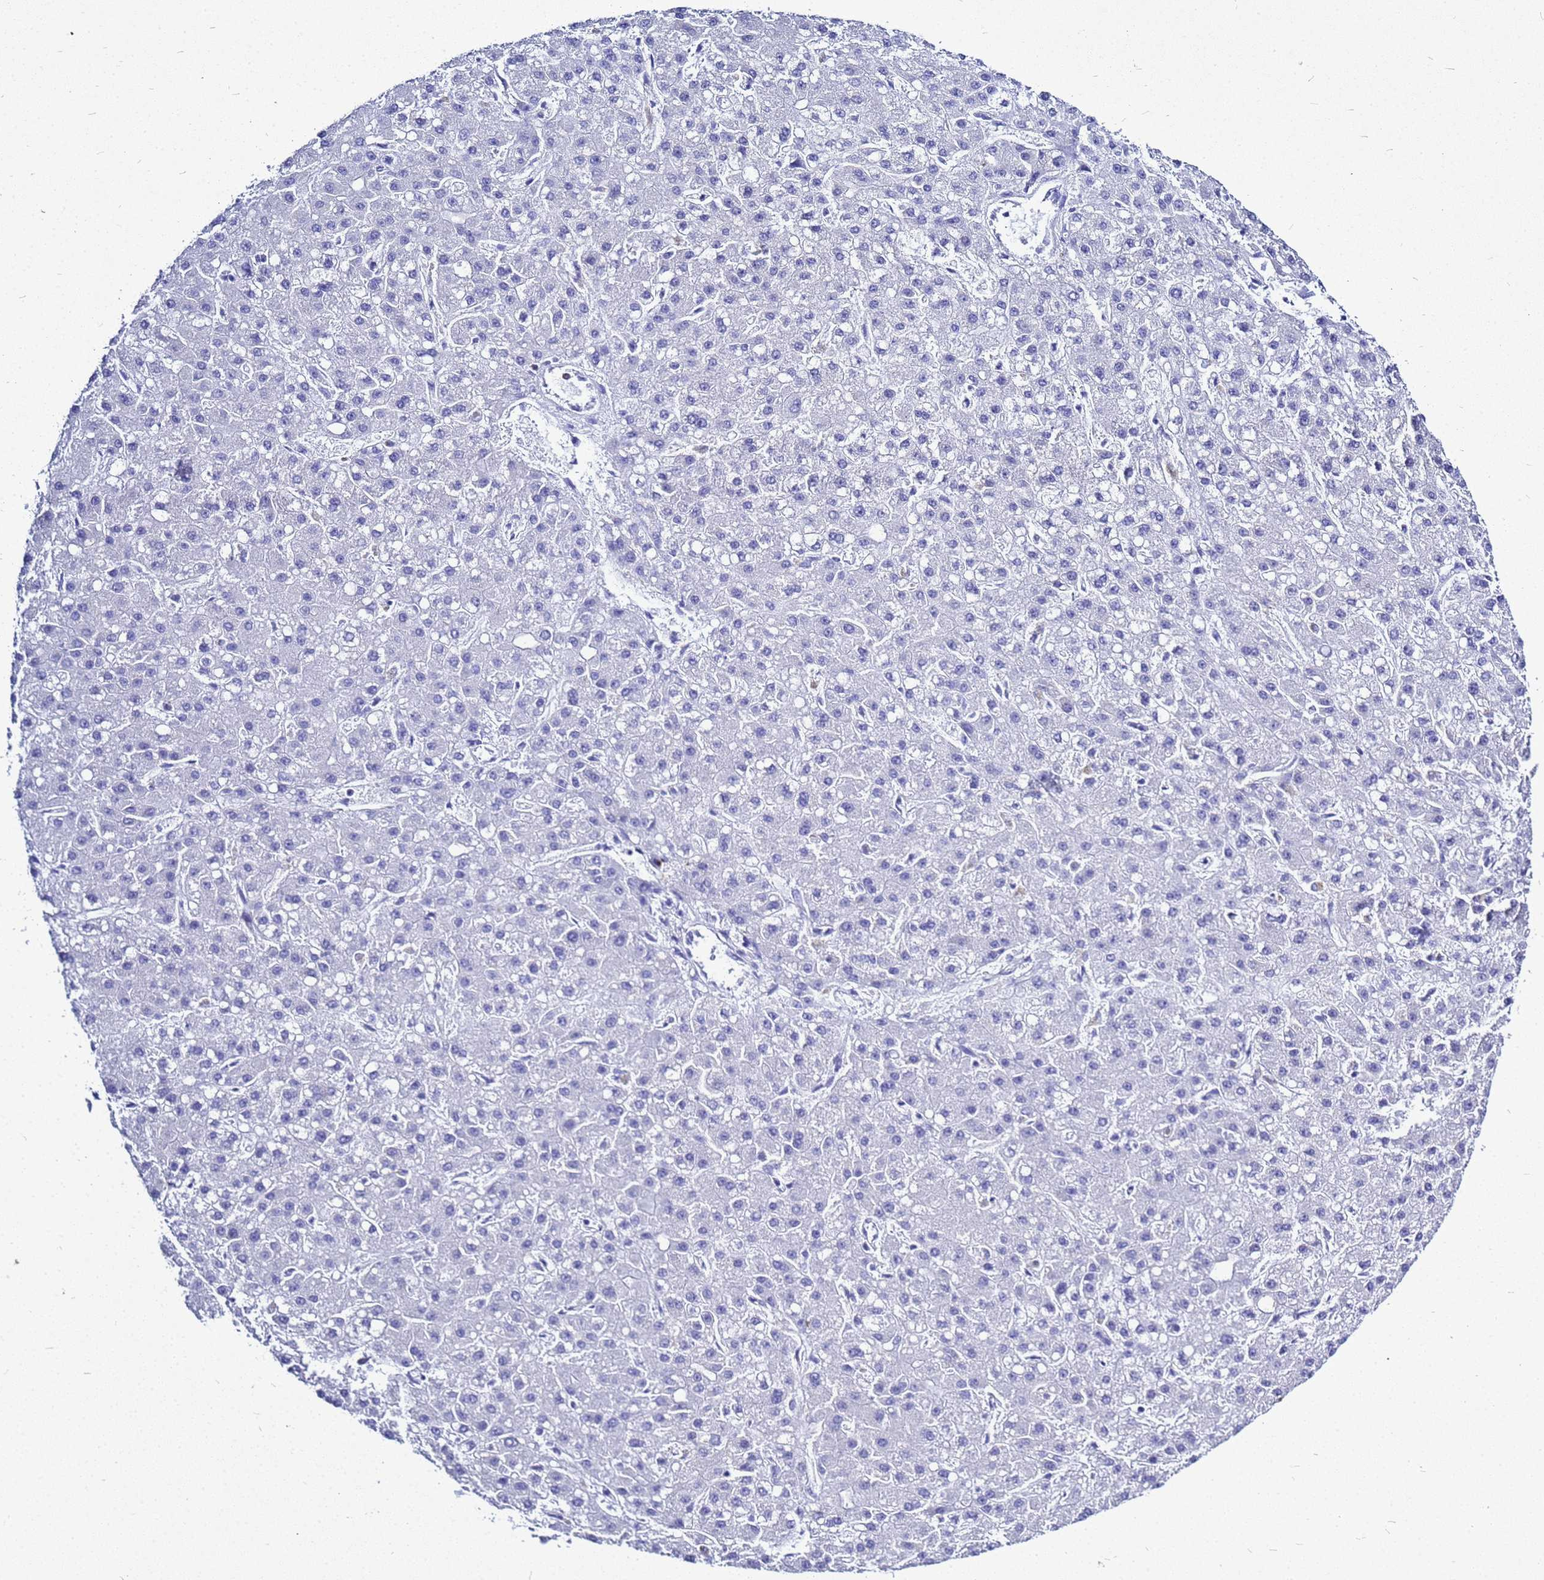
{"staining": {"intensity": "negative", "quantity": "none", "location": "none"}, "tissue": "liver cancer", "cell_type": "Tumor cells", "image_type": "cancer", "snomed": [{"axis": "morphology", "description": "Carcinoma, Hepatocellular, NOS"}, {"axis": "topography", "description": "Liver"}], "caption": "Tumor cells are negative for protein expression in human liver hepatocellular carcinoma.", "gene": "CSTA", "patient": {"sex": "male", "age": 67}}